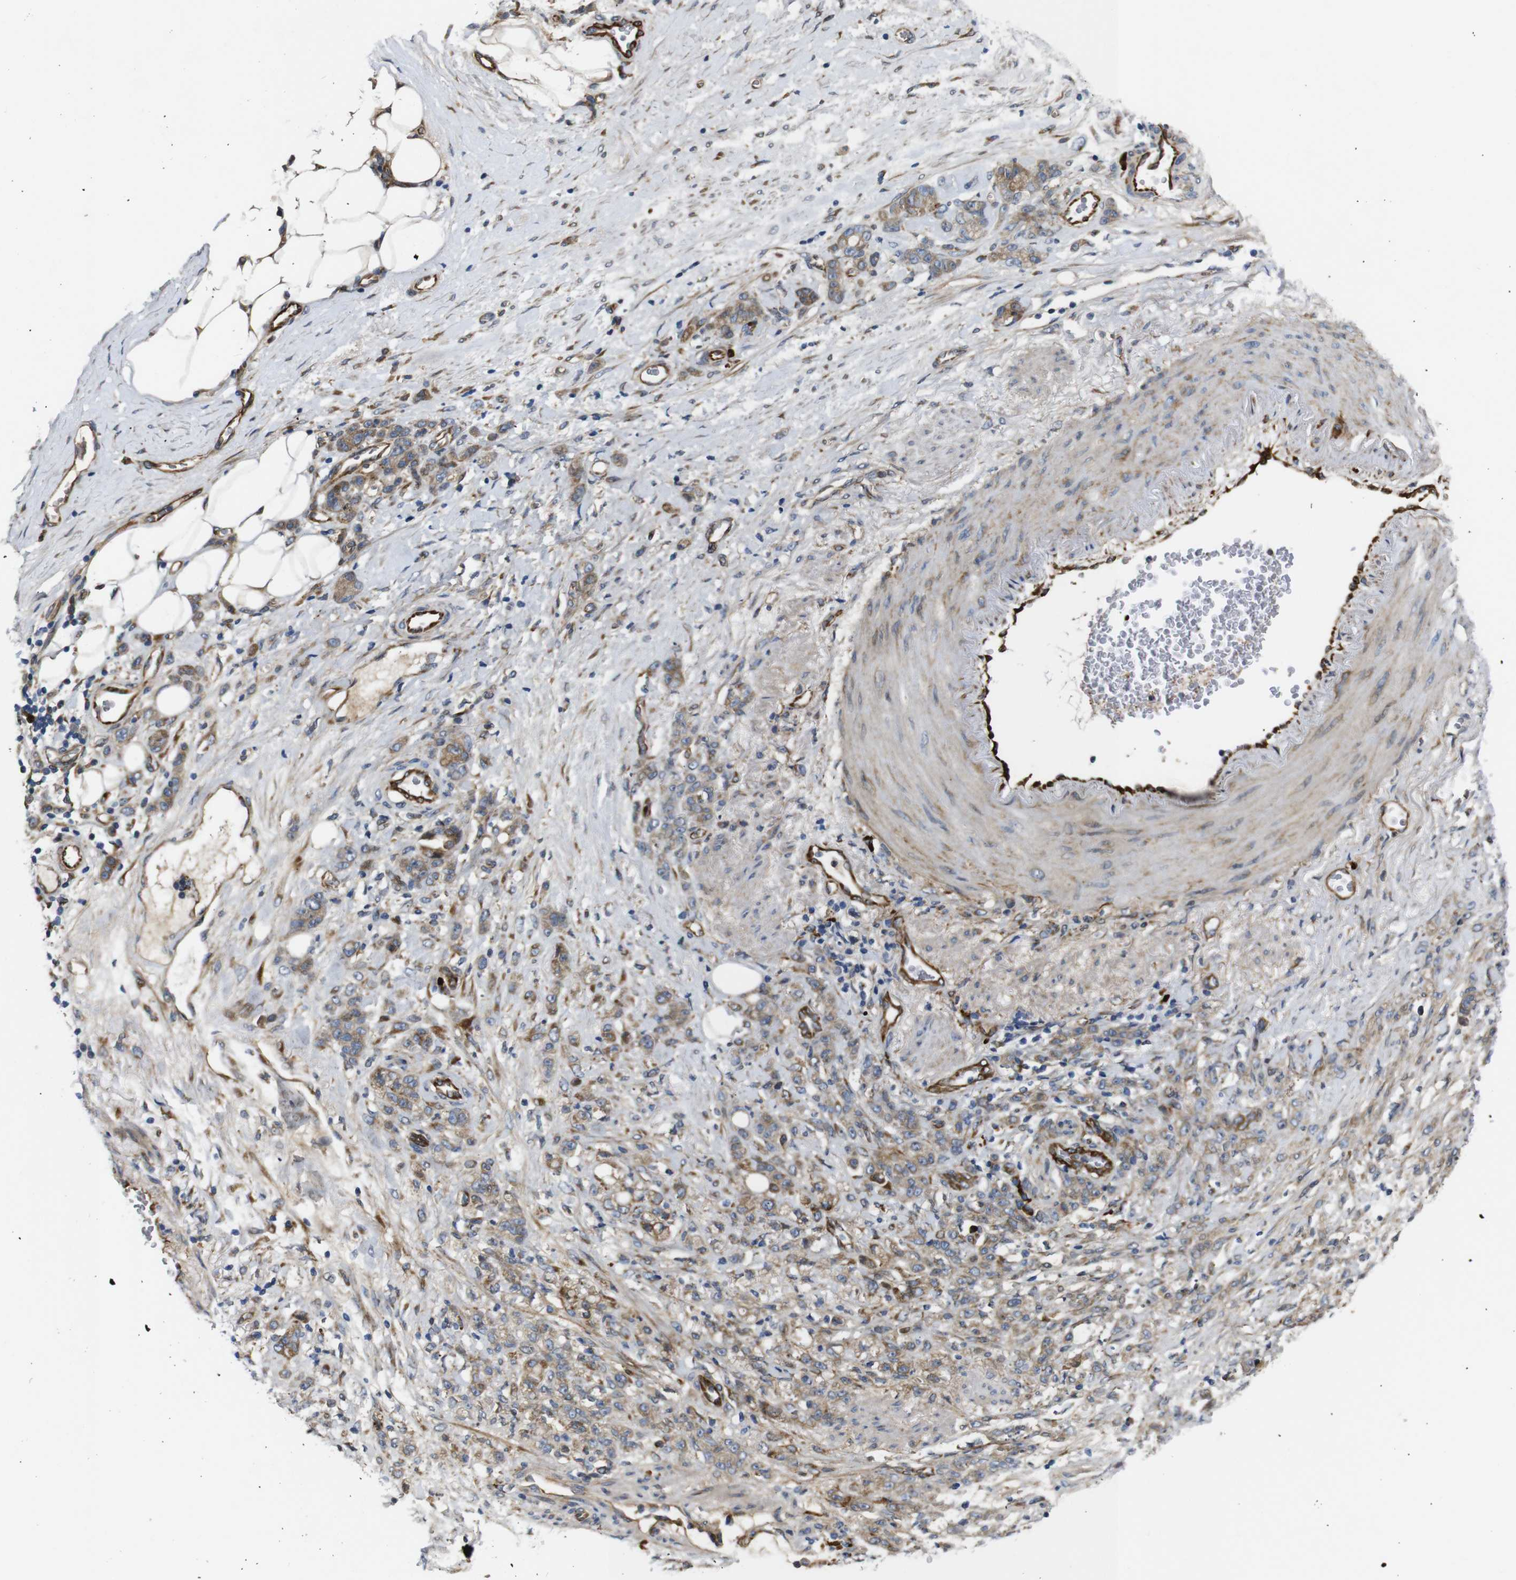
{"staining": {"intensity": "moderate", "quantity": ">75%", "location": "cytoplasmic/membranous"}, "tissue": "stomach cancer", "cell_type": "Tumor cells", "image_type": "cancer", "snomed": [{"axis": "morphology", "description": "Adenocarcinoma, NOS"}, {"axis": "topography", "description": "Stomach"}], "caption": "Protein expression analysis of stomach cancer displays moderate cytoplasmic/membranous expression in approximately >75% of tumor cells.", "gene": "UBE2G2", "patient": {"sex": "male", "age": 82}}